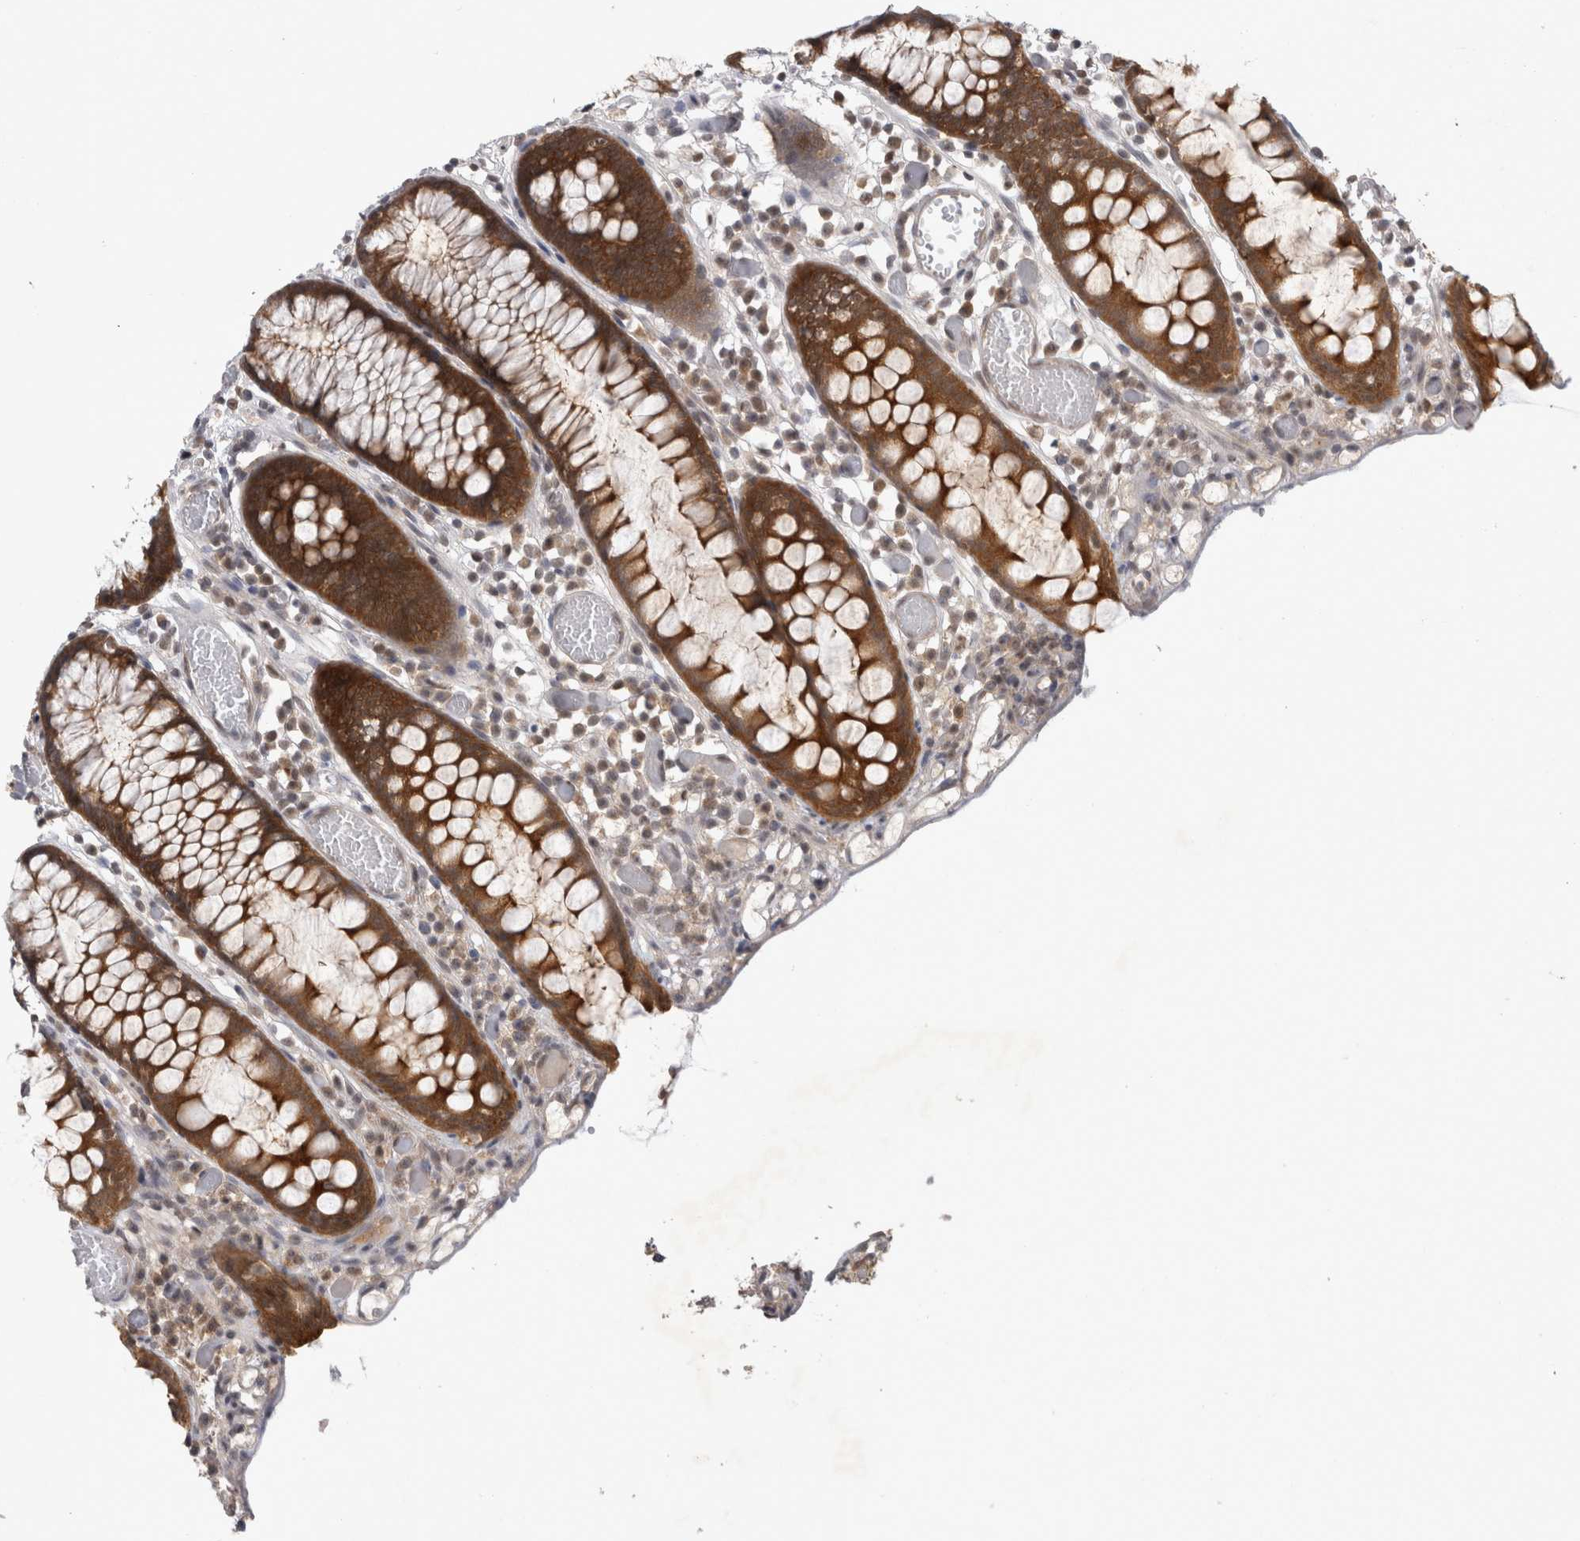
{"staining": {"intensity": "moderate", "quantity": ">75%", "location": "cytoplasmic/membranous,nuclear"}, "tissue": "colon", "cell_type": "Endothelial cells", "image_type": "normal", "snomed": [{"axis": "morphology", "description": "Normal tissue, NOS"}, {"axis": "topography", "description": "Colon"}], "caption": "The image exhibits a brown stain indicating the presence of a protein in the cytoplasmic/membranous,nuclear of endothelial cells in colon.", "gene": "PSMB2", "patient": {"sex": "male", "age": 14}}